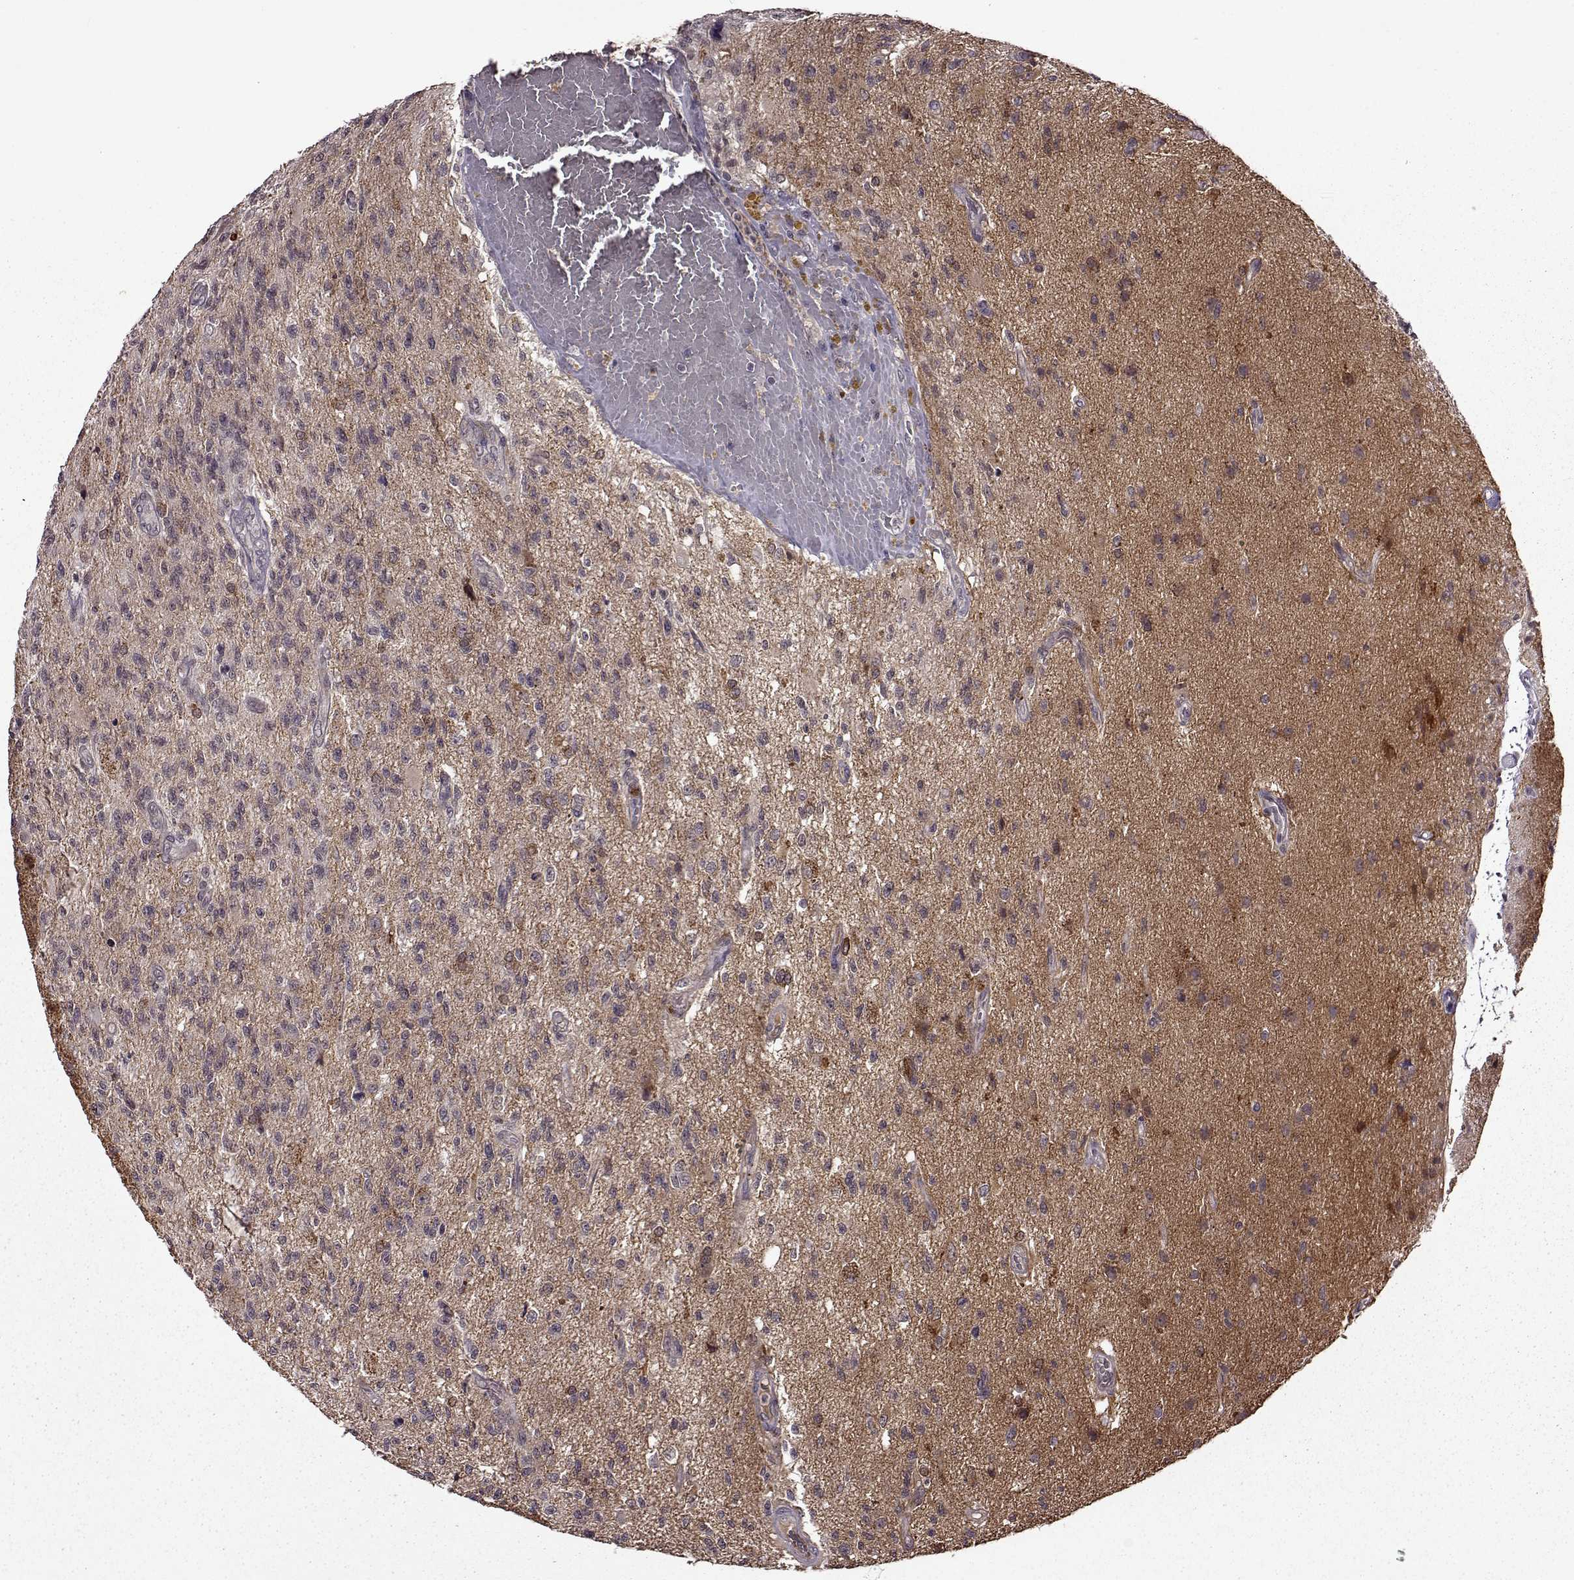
{"staining": {"intensity": "moderate", "quantity": "<25%", "location": "cytoplasmic/membranous"}, "tissue": "glioma", "cell_type": "Tumor cells", "image_type": "cancer", "snomed": [{"axis": "morphology", "description": "Glioma, malignant, High grade"}, {"axis": "topography", "description": "Brain"}], "caption": "An immunohistochemistry photomicrograph of tumor tissue is shown. Protein staining in brown shows moderate cytoplasmic/membranous positivity in malignant glioma (high-grade) within tumor cells.", "gene": "MAIP1", "patient": {"sex": "male", "age": 56}}